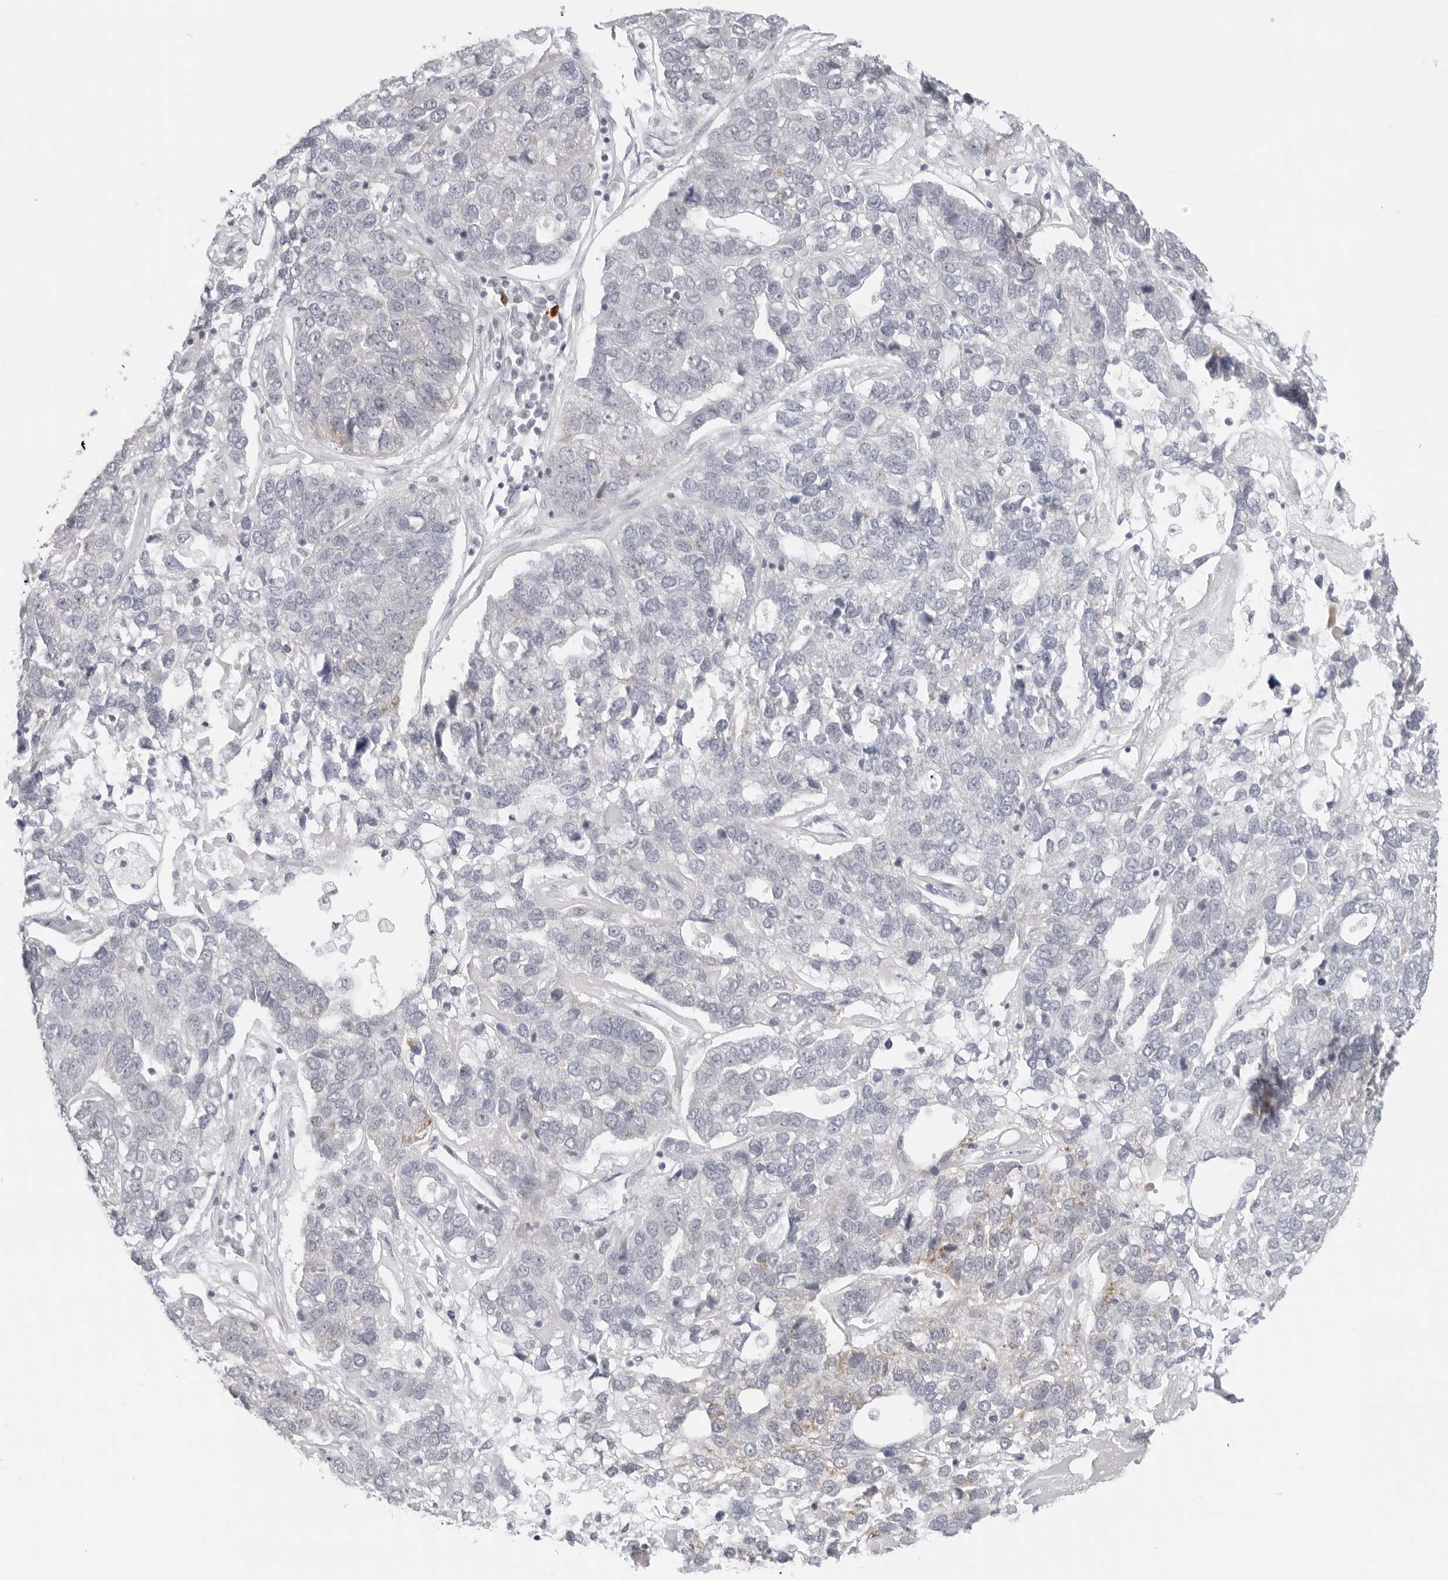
{"staining": {"intensity": "negative", "quantity": "none", "location": "none"}, "tissue": "pancreatic cancer", "cell_type": "Tumor cells", "image_type": "cancer", "snomed": [{"axis": "morphology", "description": "Adenocarcinoma, NOS"}, {"axis": "topography", "description": "Pancreas"}], "caption": "The image demonstrates no staining of tumor cells in adenocarcinoma (pancreatic). The staining was performed using DAB to visualize the protein expression in brown, while the nuclei were stained in blue with hematoxylin (Magnification: 20x).", "gene": "FOXK2", "patient": {"sex": "female", "age": 61}}